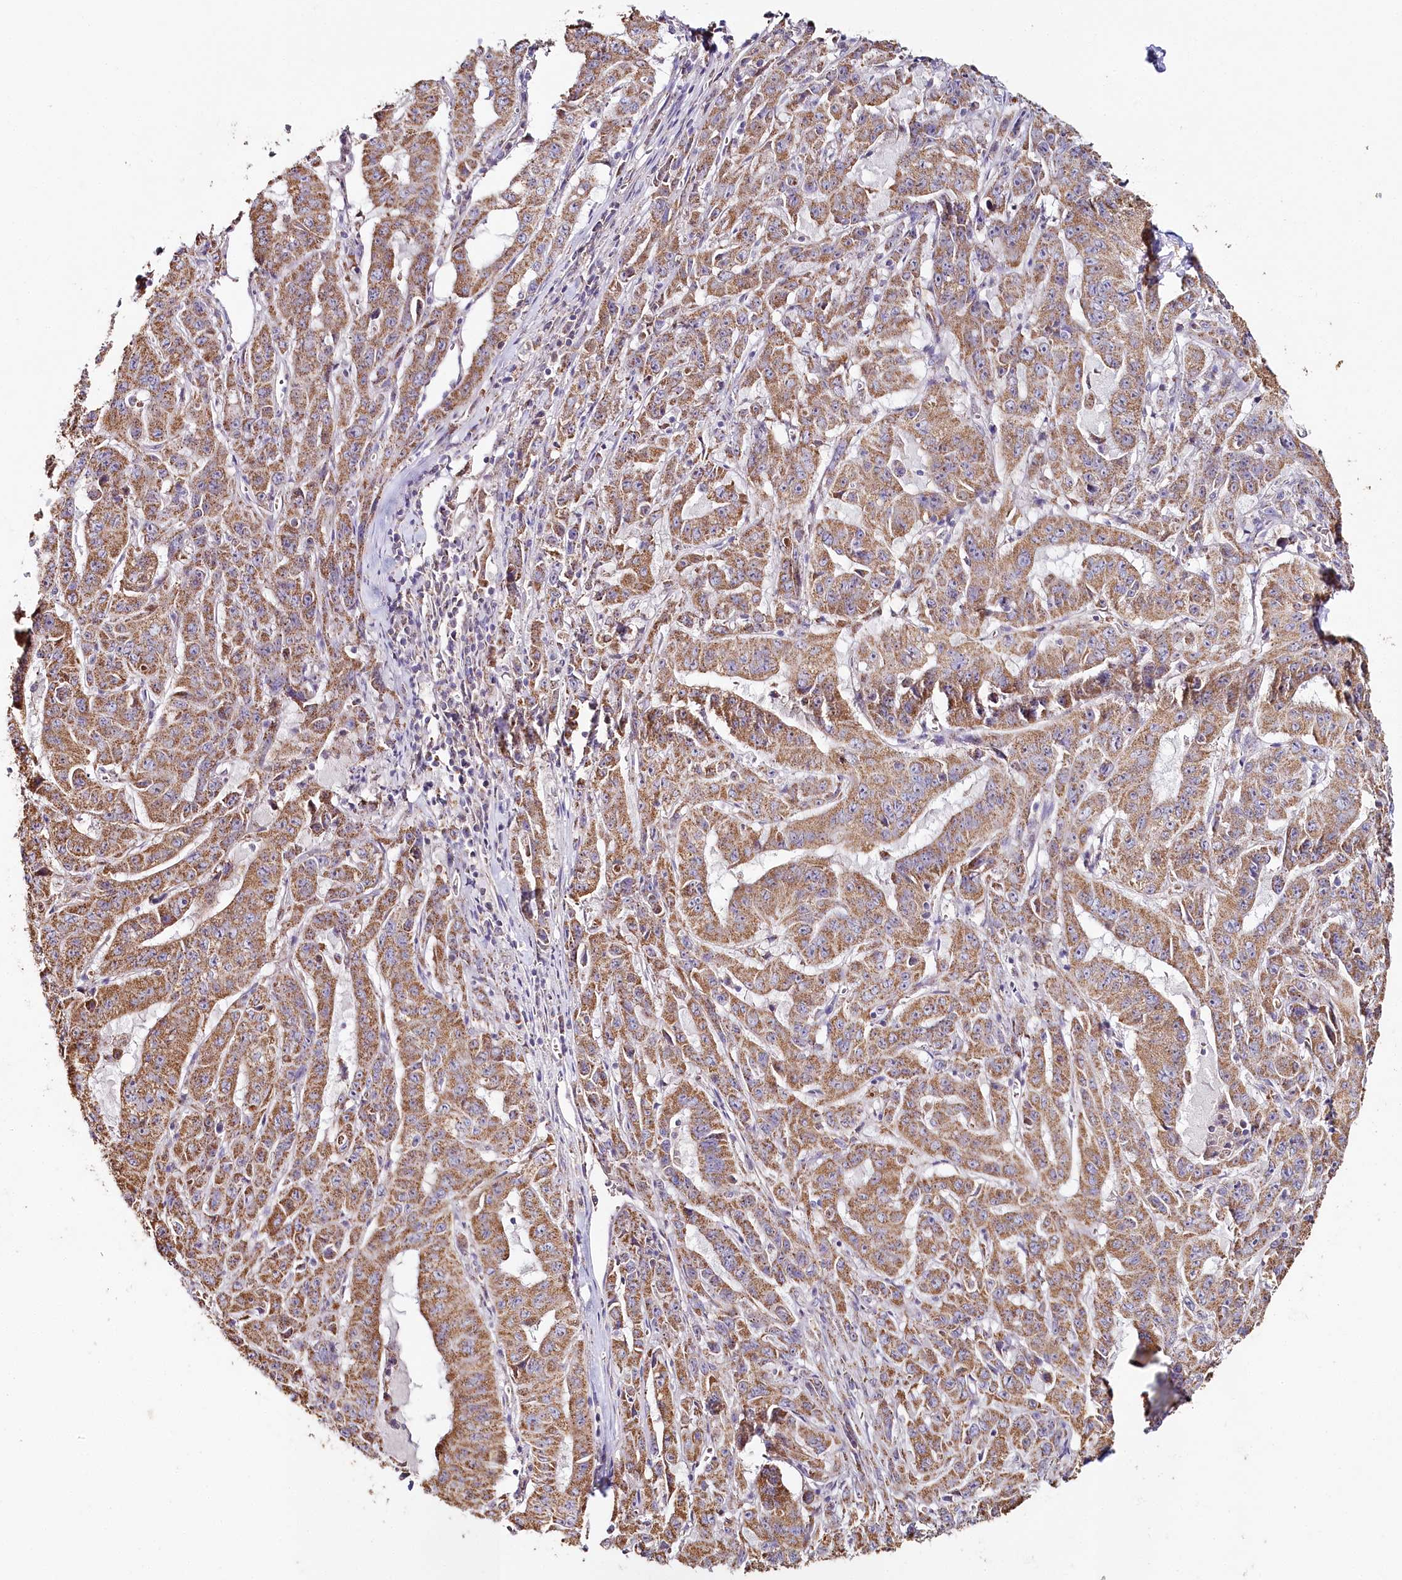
{"staining": {"intensity": "moderate", "quantity": ">75%", "location": "cytoplasmic/membranous"}, "tissue": "pancreatic cancer", "cell_type": "Tumor cells", "image_type": "cancer", "snomed": [{"axis": "morphology", "description": "Adenocarcinoma, NOS"}, {"axis": "topography", "description": "Pancreas"}], "caption": "Immunohistochemistry (IHC) of human pancreatic cancer reveals medium levels of moderate cytoplasmic/membranous positivity in approximately >75% of tumor cells.", "gene": "MMP25", "patient": {"sex": "male", "age": 63}}